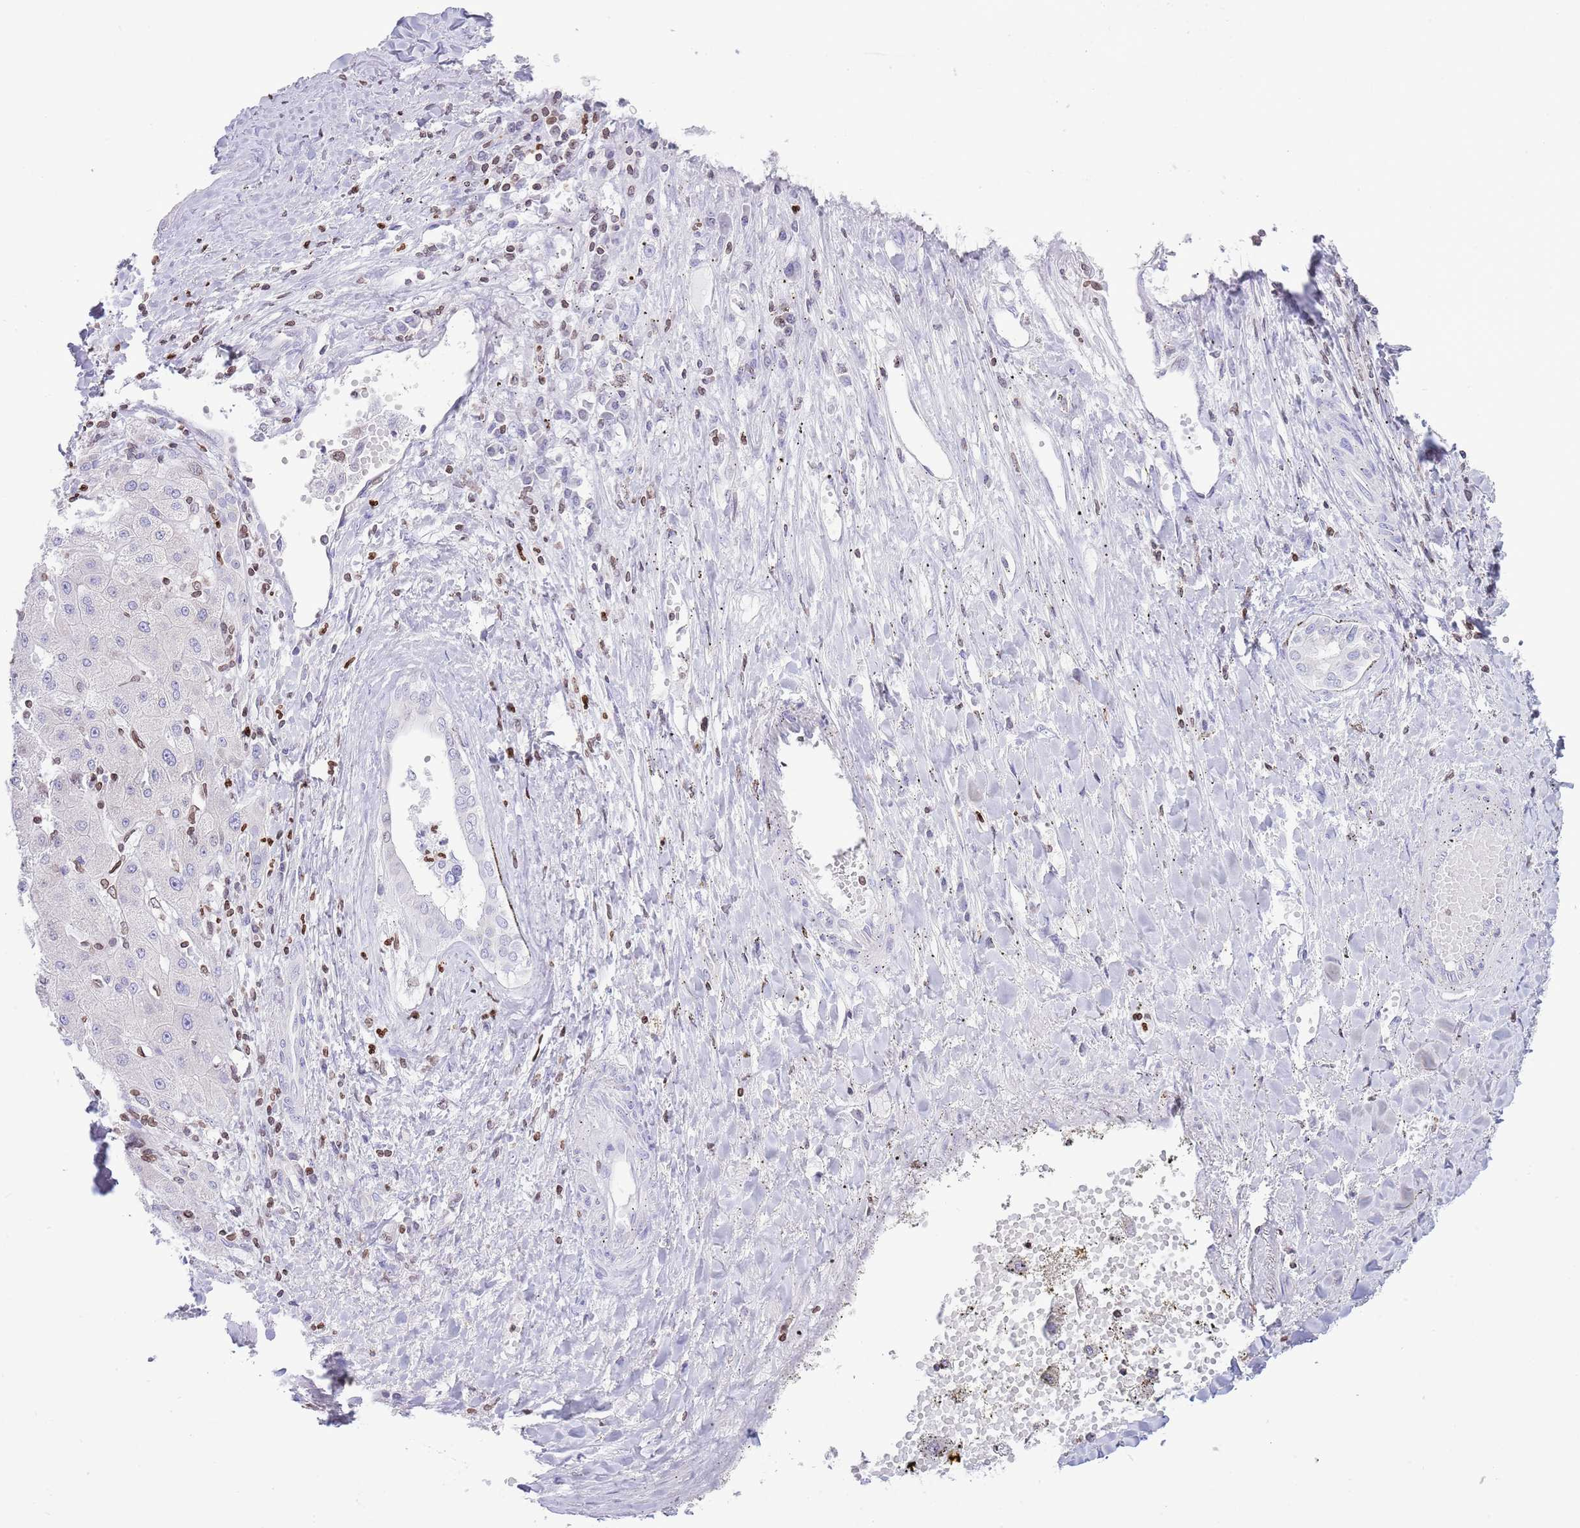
{"staining": {"intensity": "negative", "quantity": "none", "location": "none"}, "tissue": "liver cancer", "cell_type": "Tumor cells", "image_type": "cancer", "snomed": [{"axis": "morphology", "description": "Carcinoma, Hepatocellular, NOS"}, {"axis": "topography", "description": "Liver"}], "caption": "The immunohistochemistry histopathology image has no significant staining in tumor cells of liver cancer tissue.", "gene": "LBR", "patient": {"sex": "male", "age": 72}}